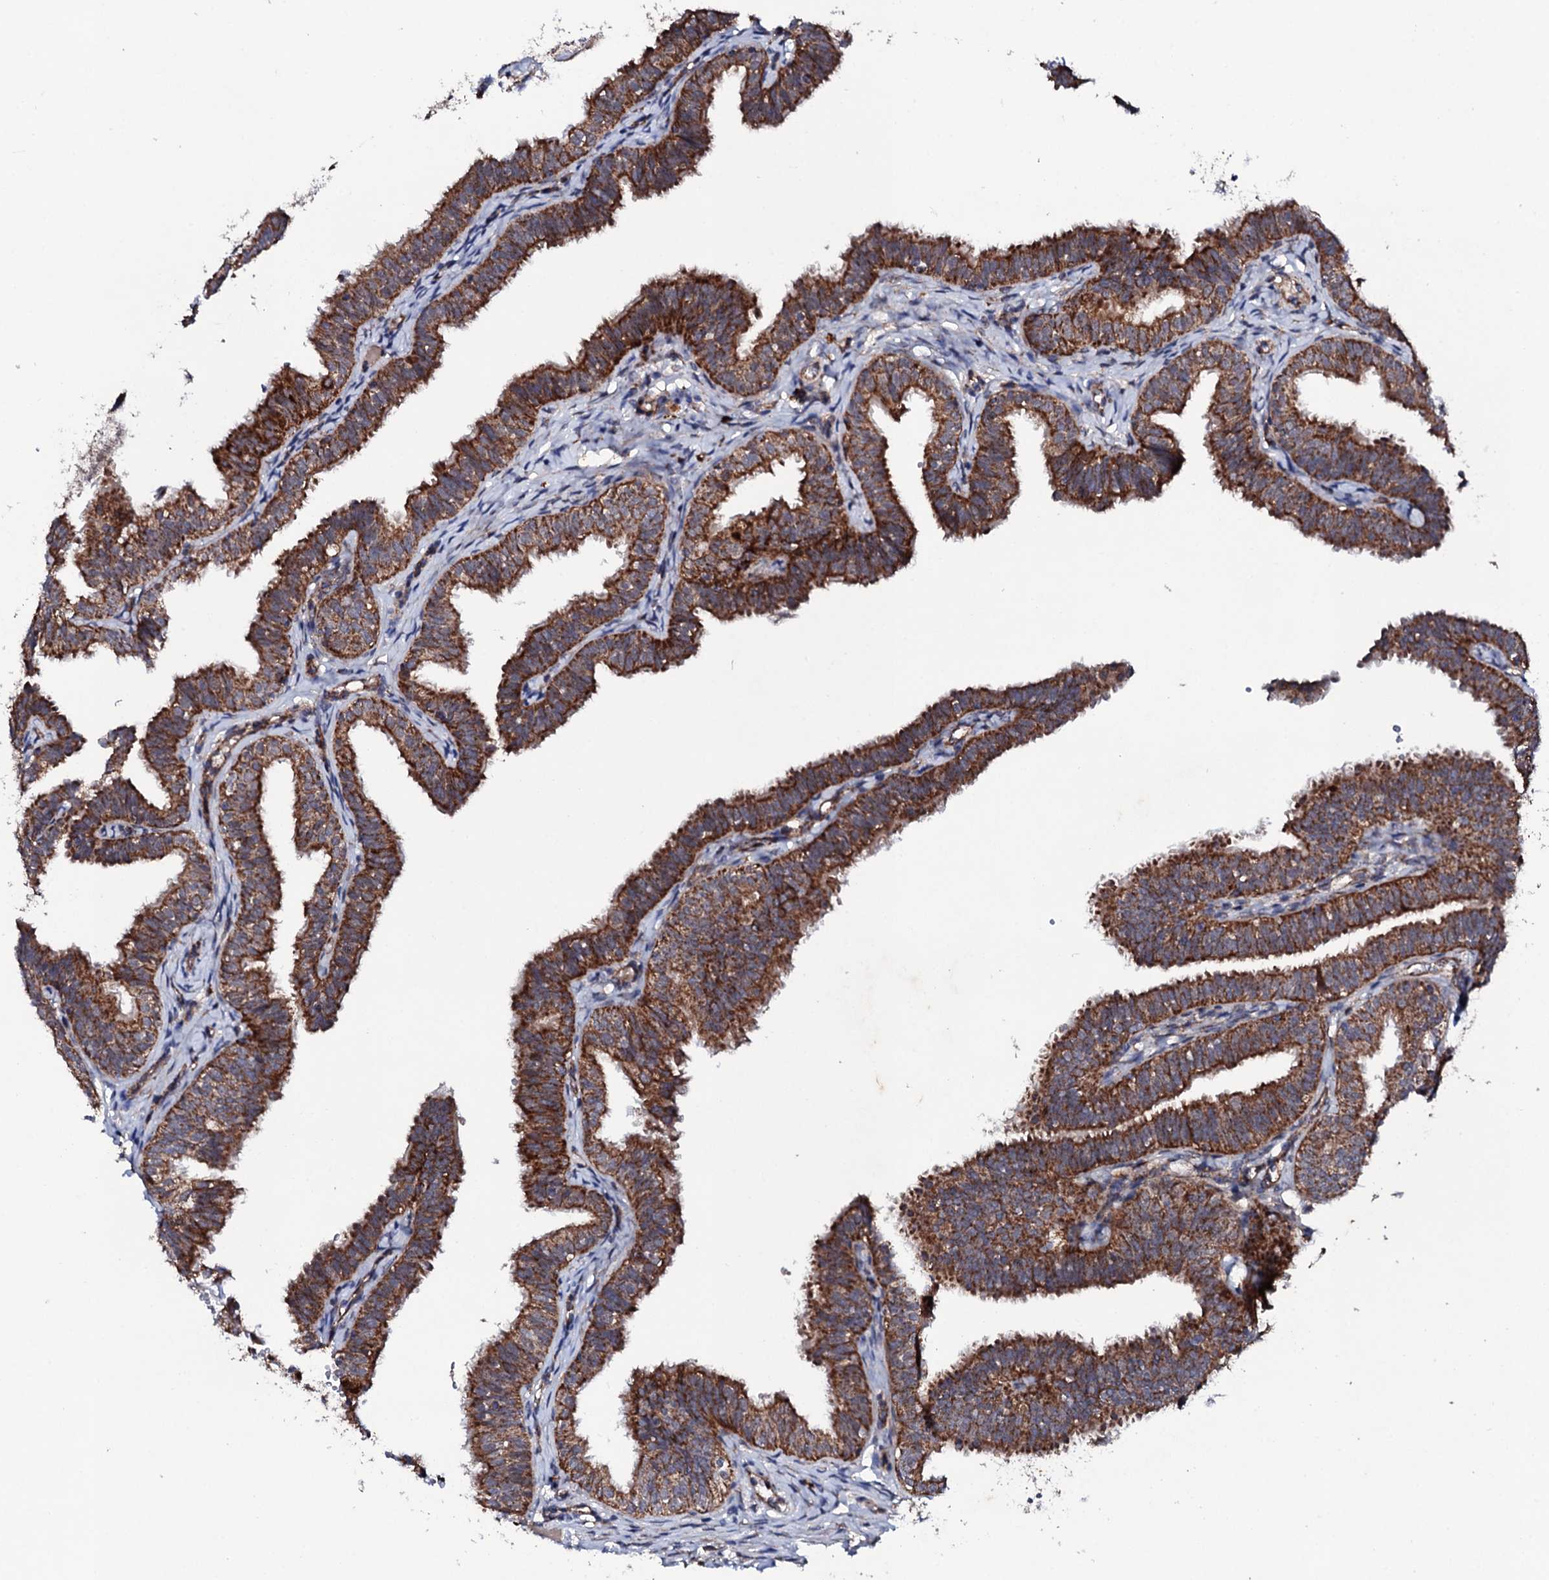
{"staining": {"intensity": "strong", "quantity": ">75%", "location": "cytoplasmic/membranous"}, "tissue": "fallopian tube", "cell_type": "Glandular cells", "image_type": "normal", "snomed": [{"axis": "morphology", "description": "Normal tissue, NOS"}, {"axis": "topography", "description": "Fallopian tube"}], "caption": "Immunohistochemical staining of unremarkable fallopian tube demonstrates >75% levels of strong cytoplasmic/membranous protein staining in approximately >75% of glandular cells.", "gene": "MTIF3", "patient": {"sex": "female", "age": 35}}